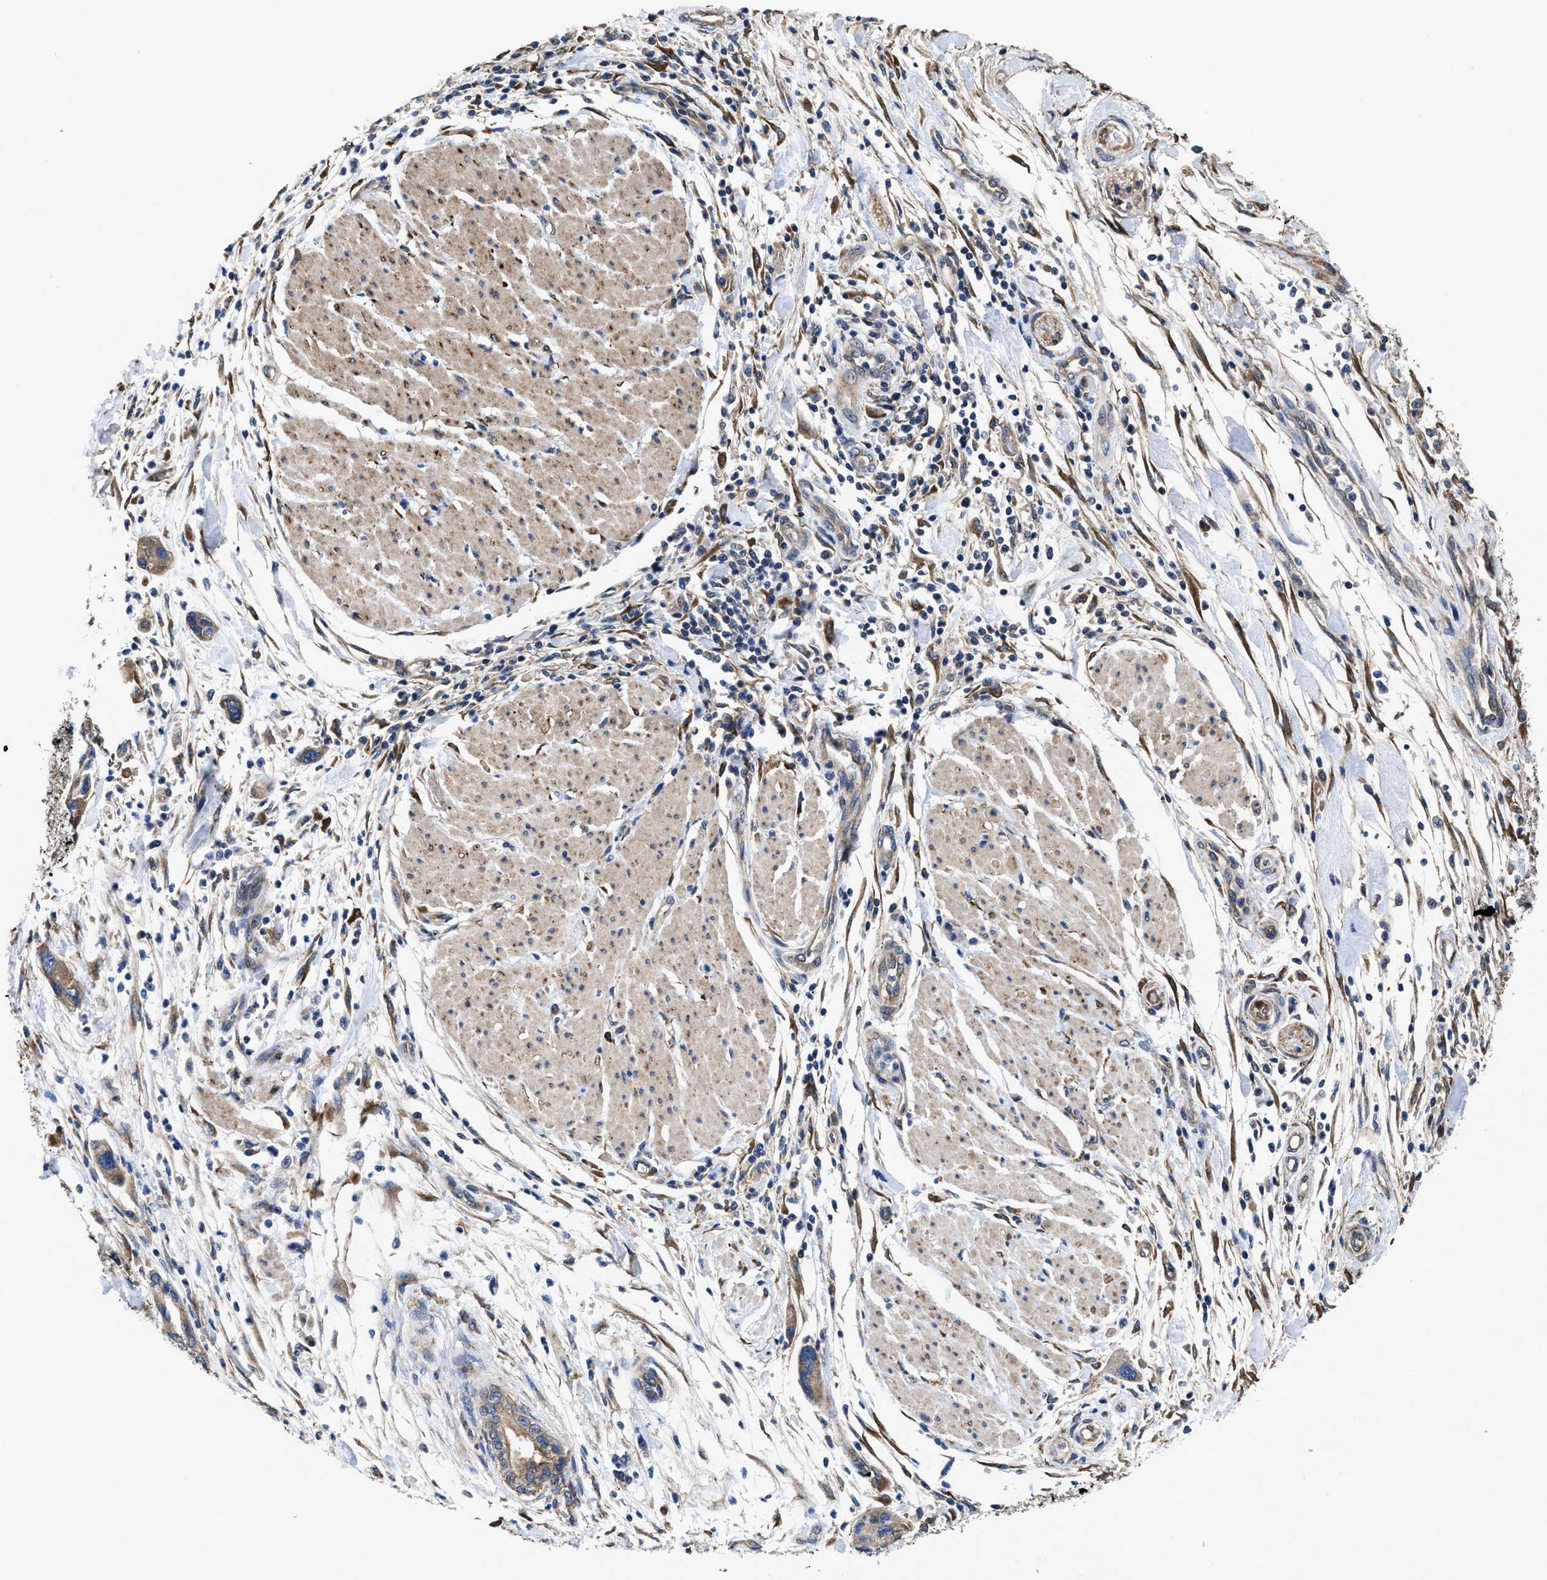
{"staining": {"intensity": "moderate", "quantity": ">75%", "location": "cytoplasmic/membranous"}, "tissue": "pancreatic cancer", "cell_type": "Tumor cells", "image_type": "cancer", "snomed": [{"axis": "morphology", "description": "Normal tissue, NOS"}, {"axis": "morphology", "description": "Adenocarcinoma, NOS"}, {"axis": "topography", "description": "Pancreas"}], "caption": "About >75% of tumor cells in human adenocarcinoma (pancreatic) display moderate cytoplasmic/membranous protein positivity as visualized by brown immunohistochemical staining.", "gene": "IDNK", "patient": {"sex": "female", "age": 71}}